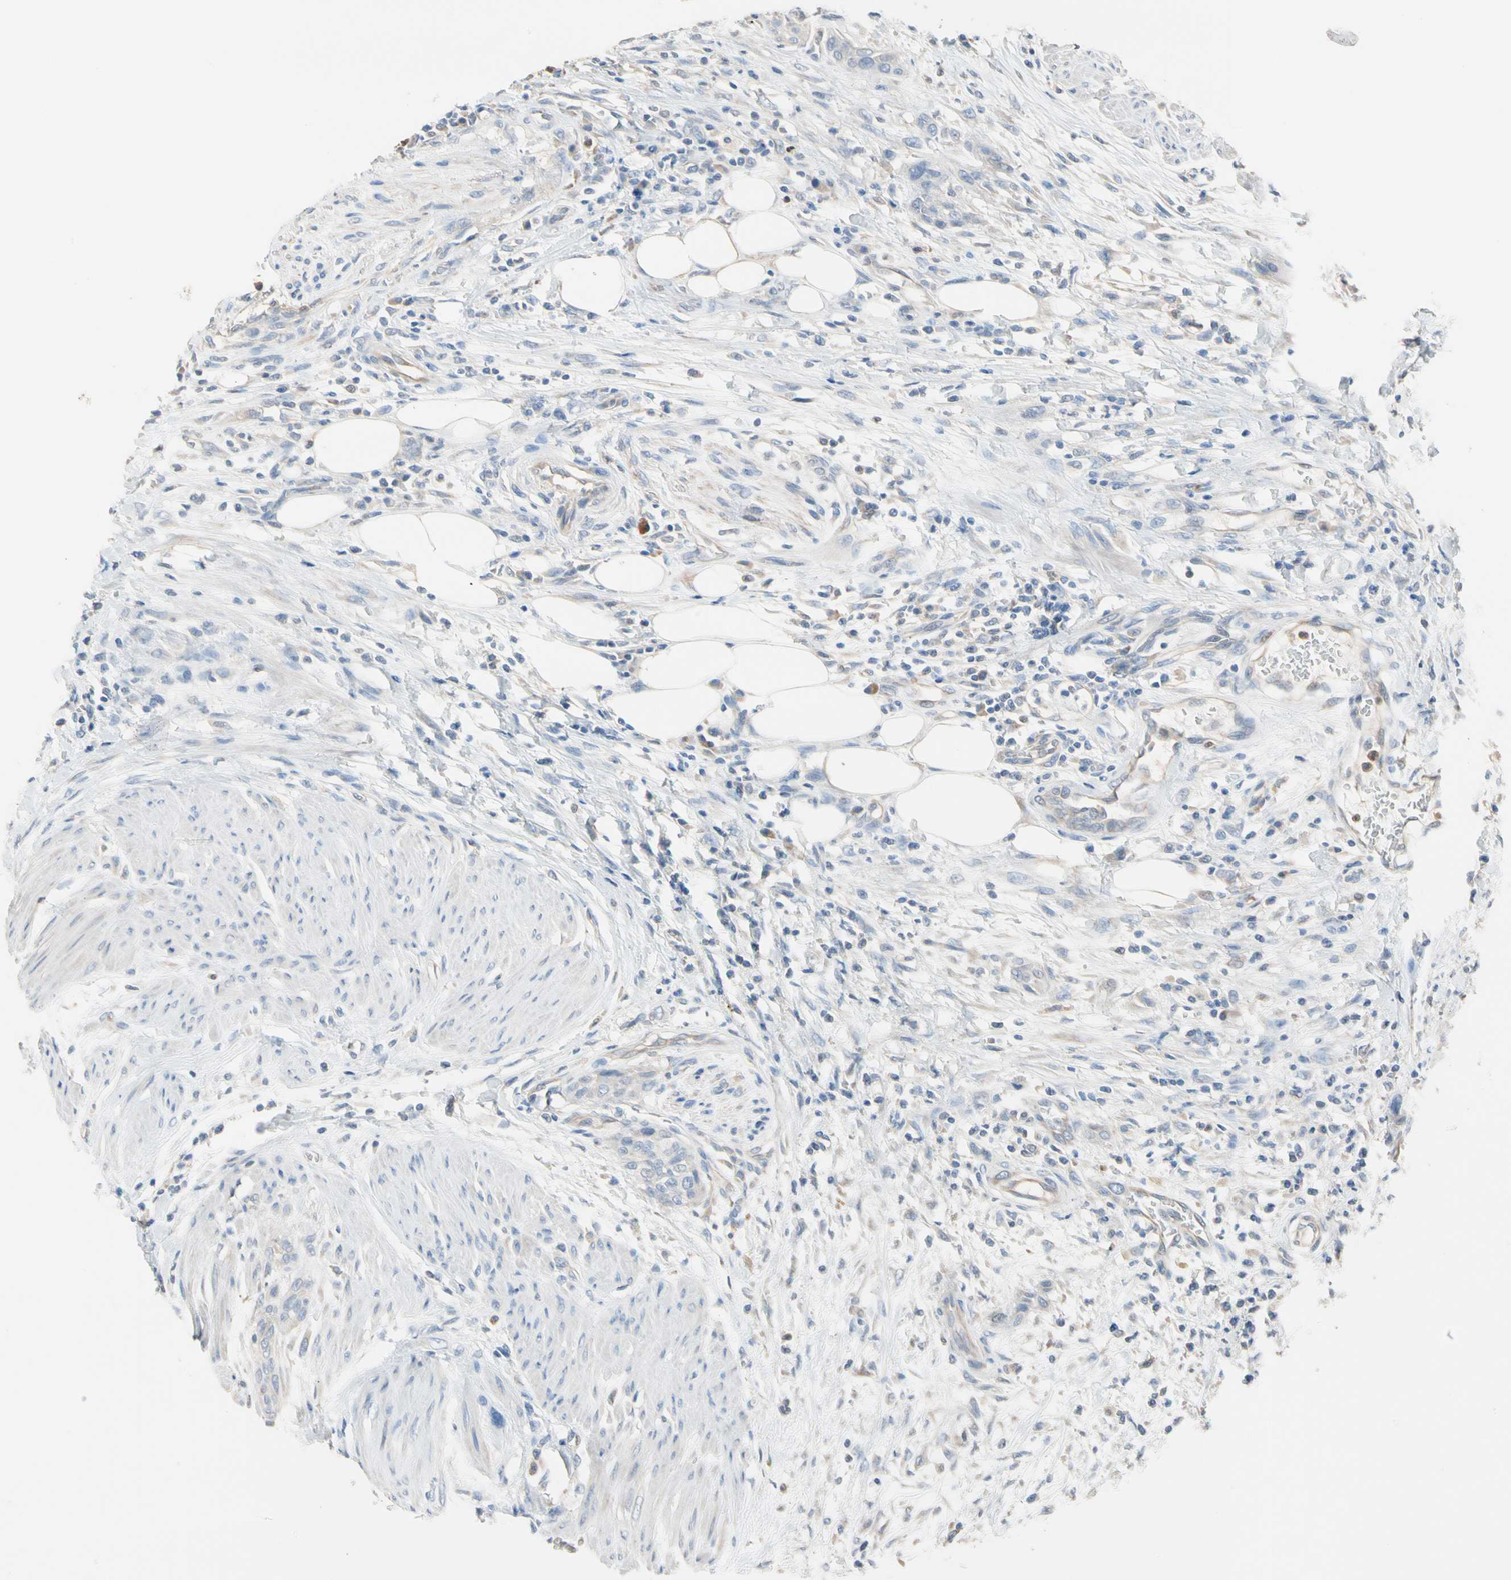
{"staining": {"intensity": "negative", "quantity": "none", "location": "none"}, "tissue": "urothelial cancer", "cell_type": "Tumor cells", "image_type": "cancer", "snomed": [{"axis": "morphology", "description": "Urothelial carcinoma, High grade"}, {"axis": "topography", "description": "Urinary bladder"}], "caption": "This is an immunohistochemistry (IHC) micrograph of urothelial carcinoma (high-grade). There is no staining in tumor cells.", "gene": "BBOX1", "patient": {"sex": "male", "age": 35}}